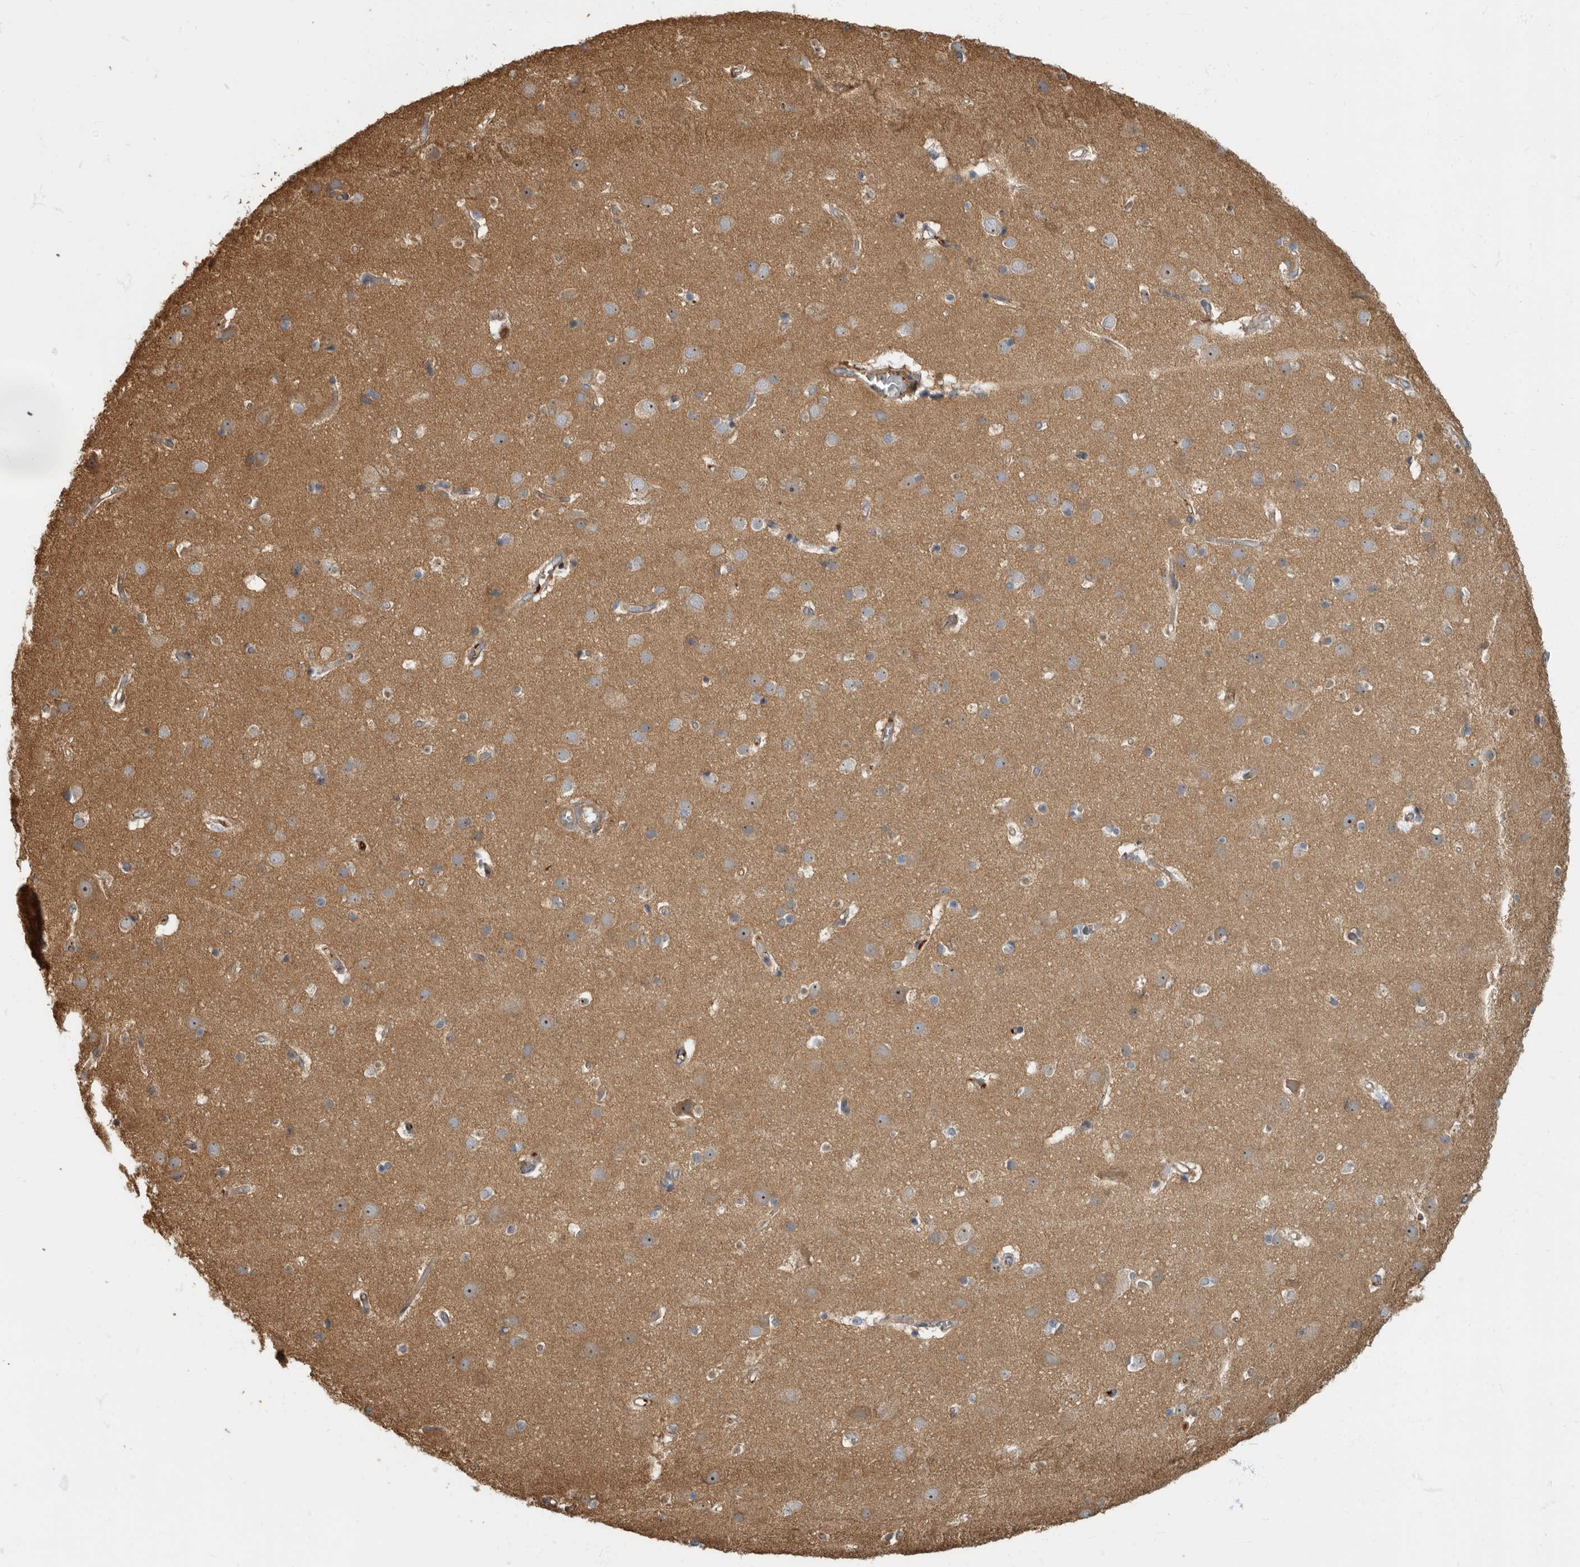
{"staining": {"intensity": "negative", "quantity": "none", "location": "none"}, "tissue": "cerebral cortex", "cell_type": "Endothelial cells", "image_type": "normal", "snomed": [{"axis": "morphology", "description": "Normal tissue, NOS"}, {"axis": "topography", "description": "Cerebral cortex"}], "caption": "A high-resolution histopathology image shows immunohistochemistry (IHC) staining of unremarkable cerebral cortex, which displays no significant staining in endothelial cells. (DAB (3,3'-diaminobenzidine) immunohistochemistry visualized using brightfield microscopy, high magnification).", "gene": "DAAM1", "patient": {"sex": "male", "age": 54}}